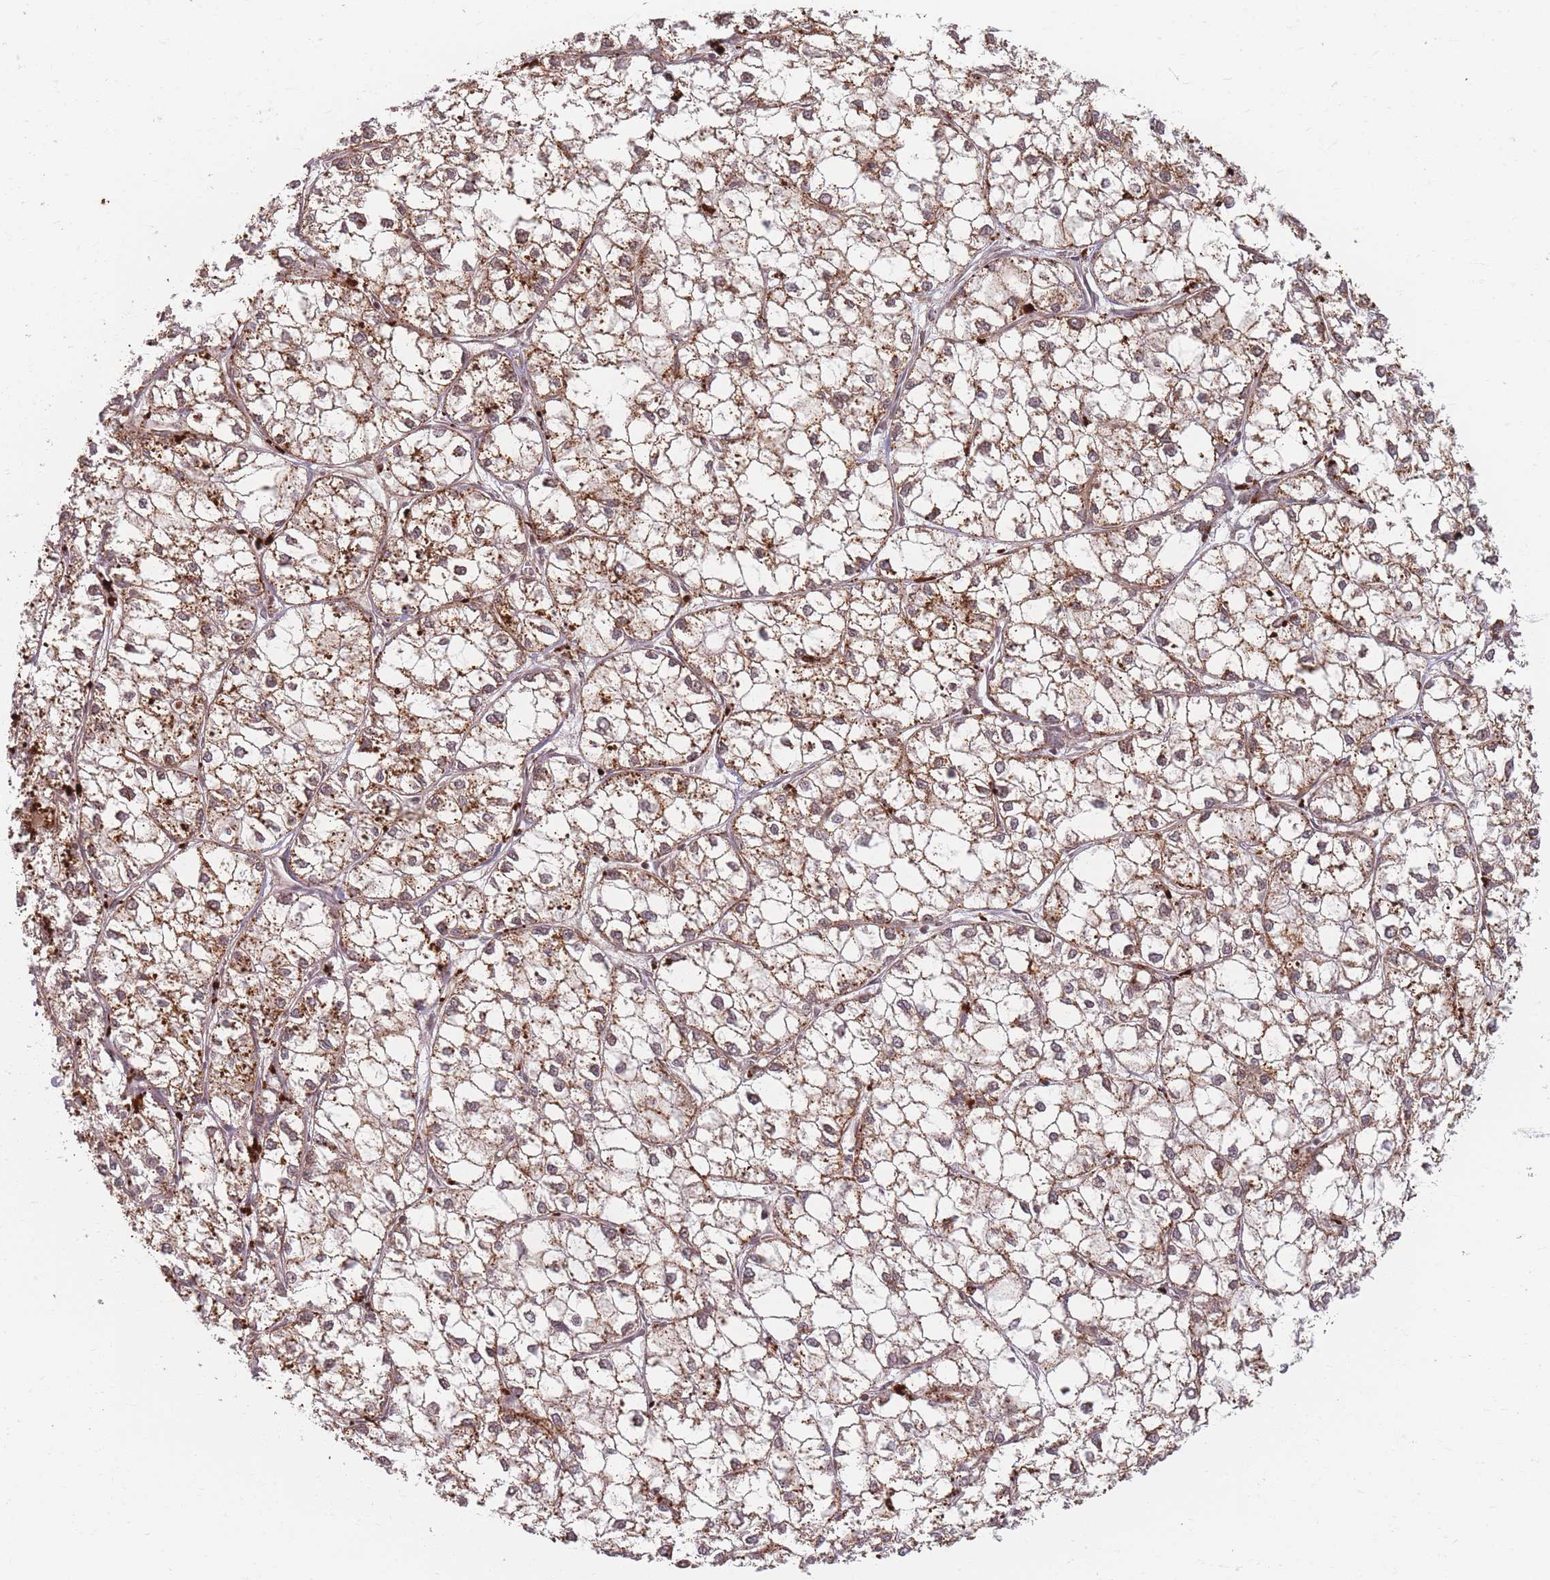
{"staining": {"intensity": "moderate", "quantity": ">75%", "location": "cytoplasmic/membranous,nuclear"}, "tissue": "liver cancer", "cell_type": "Tumor cells", "image_type": "cancer", "snomed": [{"axis": "morphology", "description": "Carcinoma, Hepatocellular, NOS"}, {"axis": "topography", "description": "Liver"}], "caption": "Protein analysis of hepatocellular carcinoma (liver) tissue exhibits moderate cytoplasmic/membranous and nuclear staining in about >75% of tumor cells.", "gene": "SPATA45", "patient": {"sex": "female", "age": 43}}